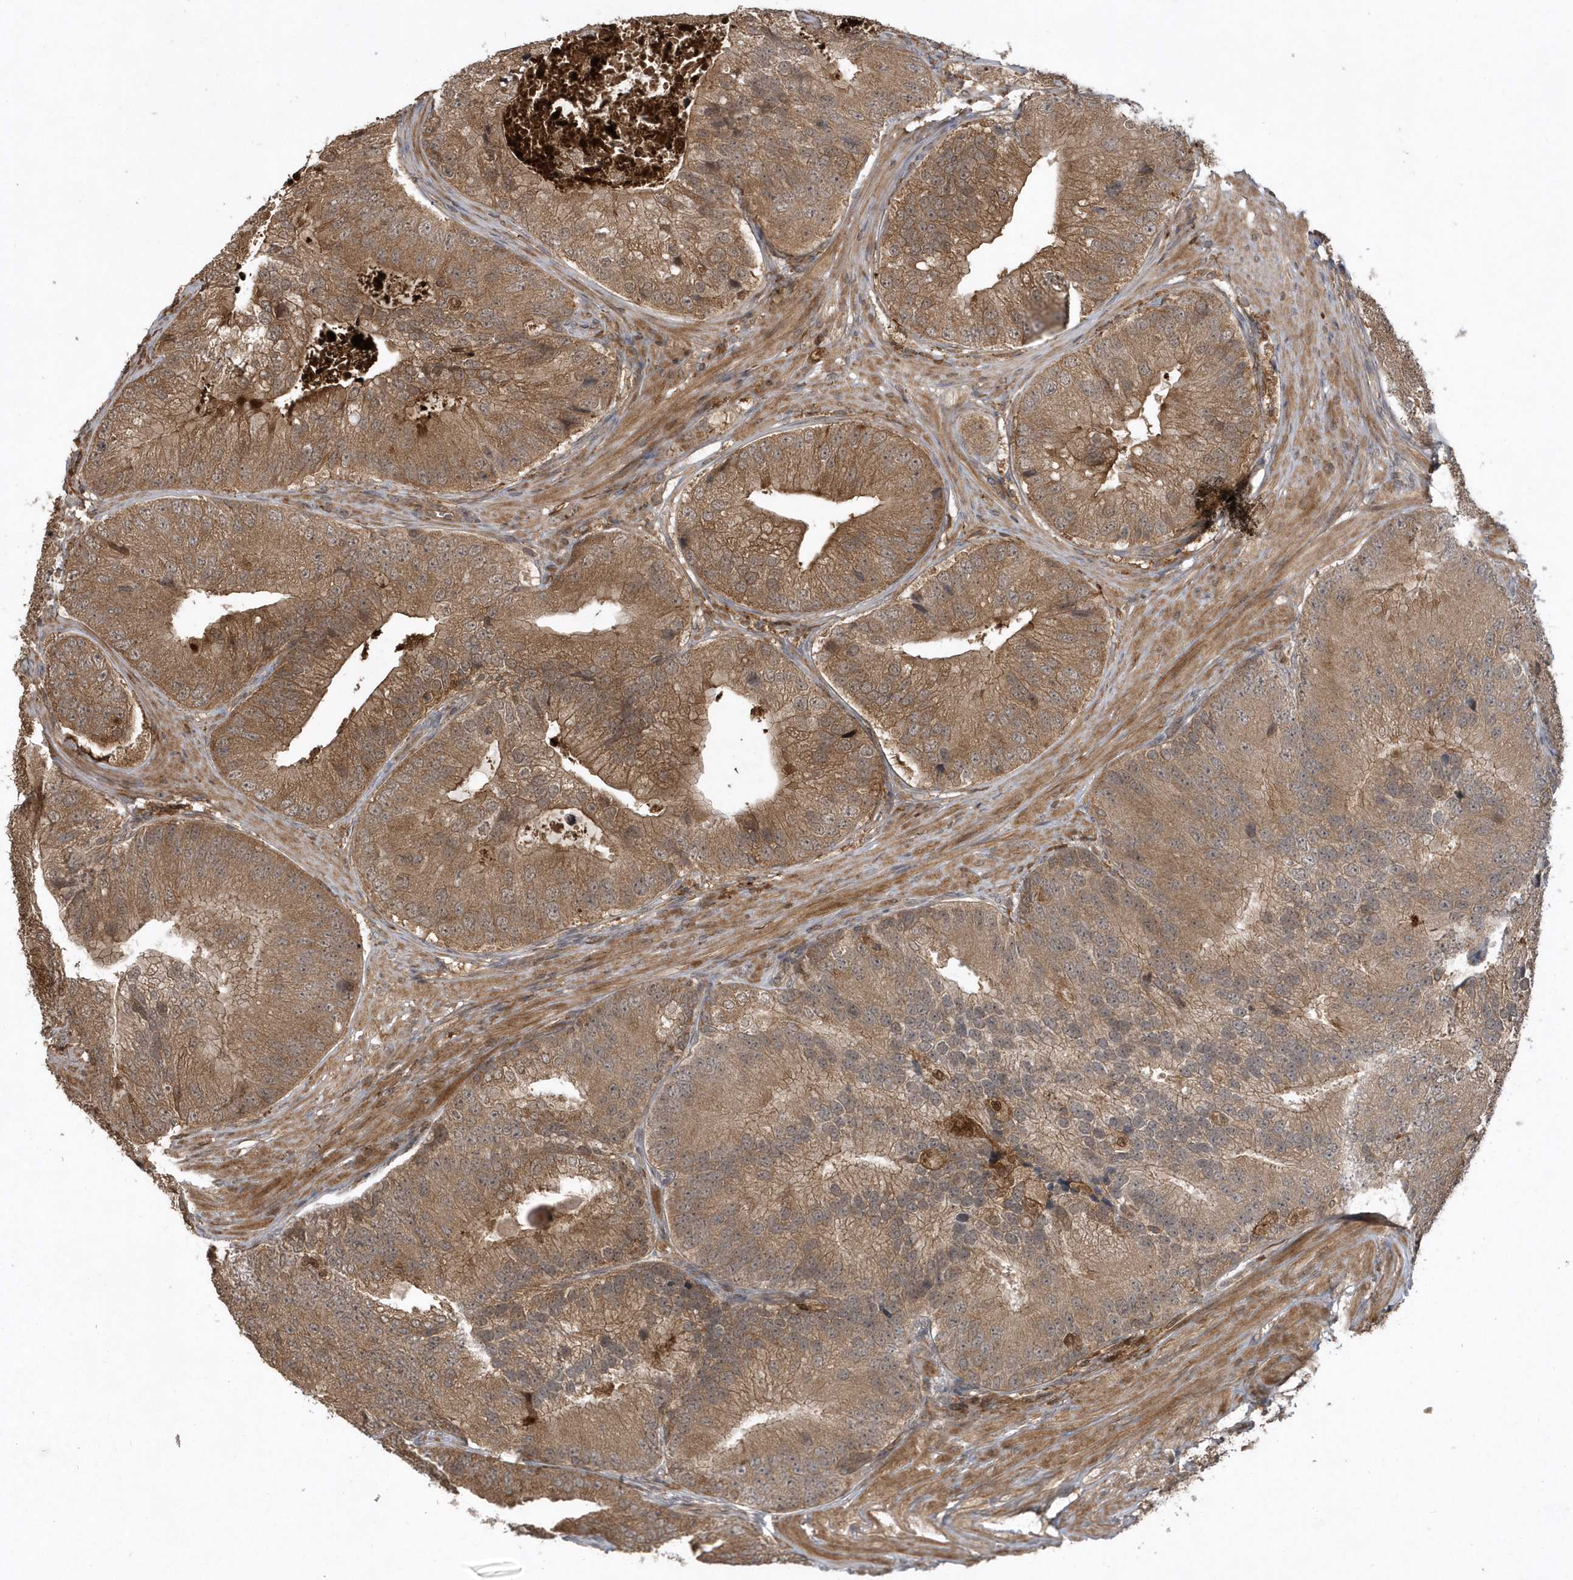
{"staining": {"intensity": "moderate", "quantity": ">75%", "location": "cytoplasmic/membranous"}, "tissue": "prostate cancer", "cell_type": "Tumor cells", "image_type": "cancer", "snomed": [{"axis": "morphology", "description": "Adenocarcinoma, High grade"}, {"axis": "topography", "description": "Prostate"}], "caption": "DAB (3,3'-diaminobenzidine) immunohistochemical staining of human prostate cancer reveals moderate cytoplasmic/membranous protein expression in approximately >75% of tumor cells. The staining was performed using DAB (3,3'-diaminobenzidine), with brown indicating positive protein expression. Nuclei are stained blue with hematoxylin.", "gene": "LACC1", "patient": {"sex": "male", "age": 70}}